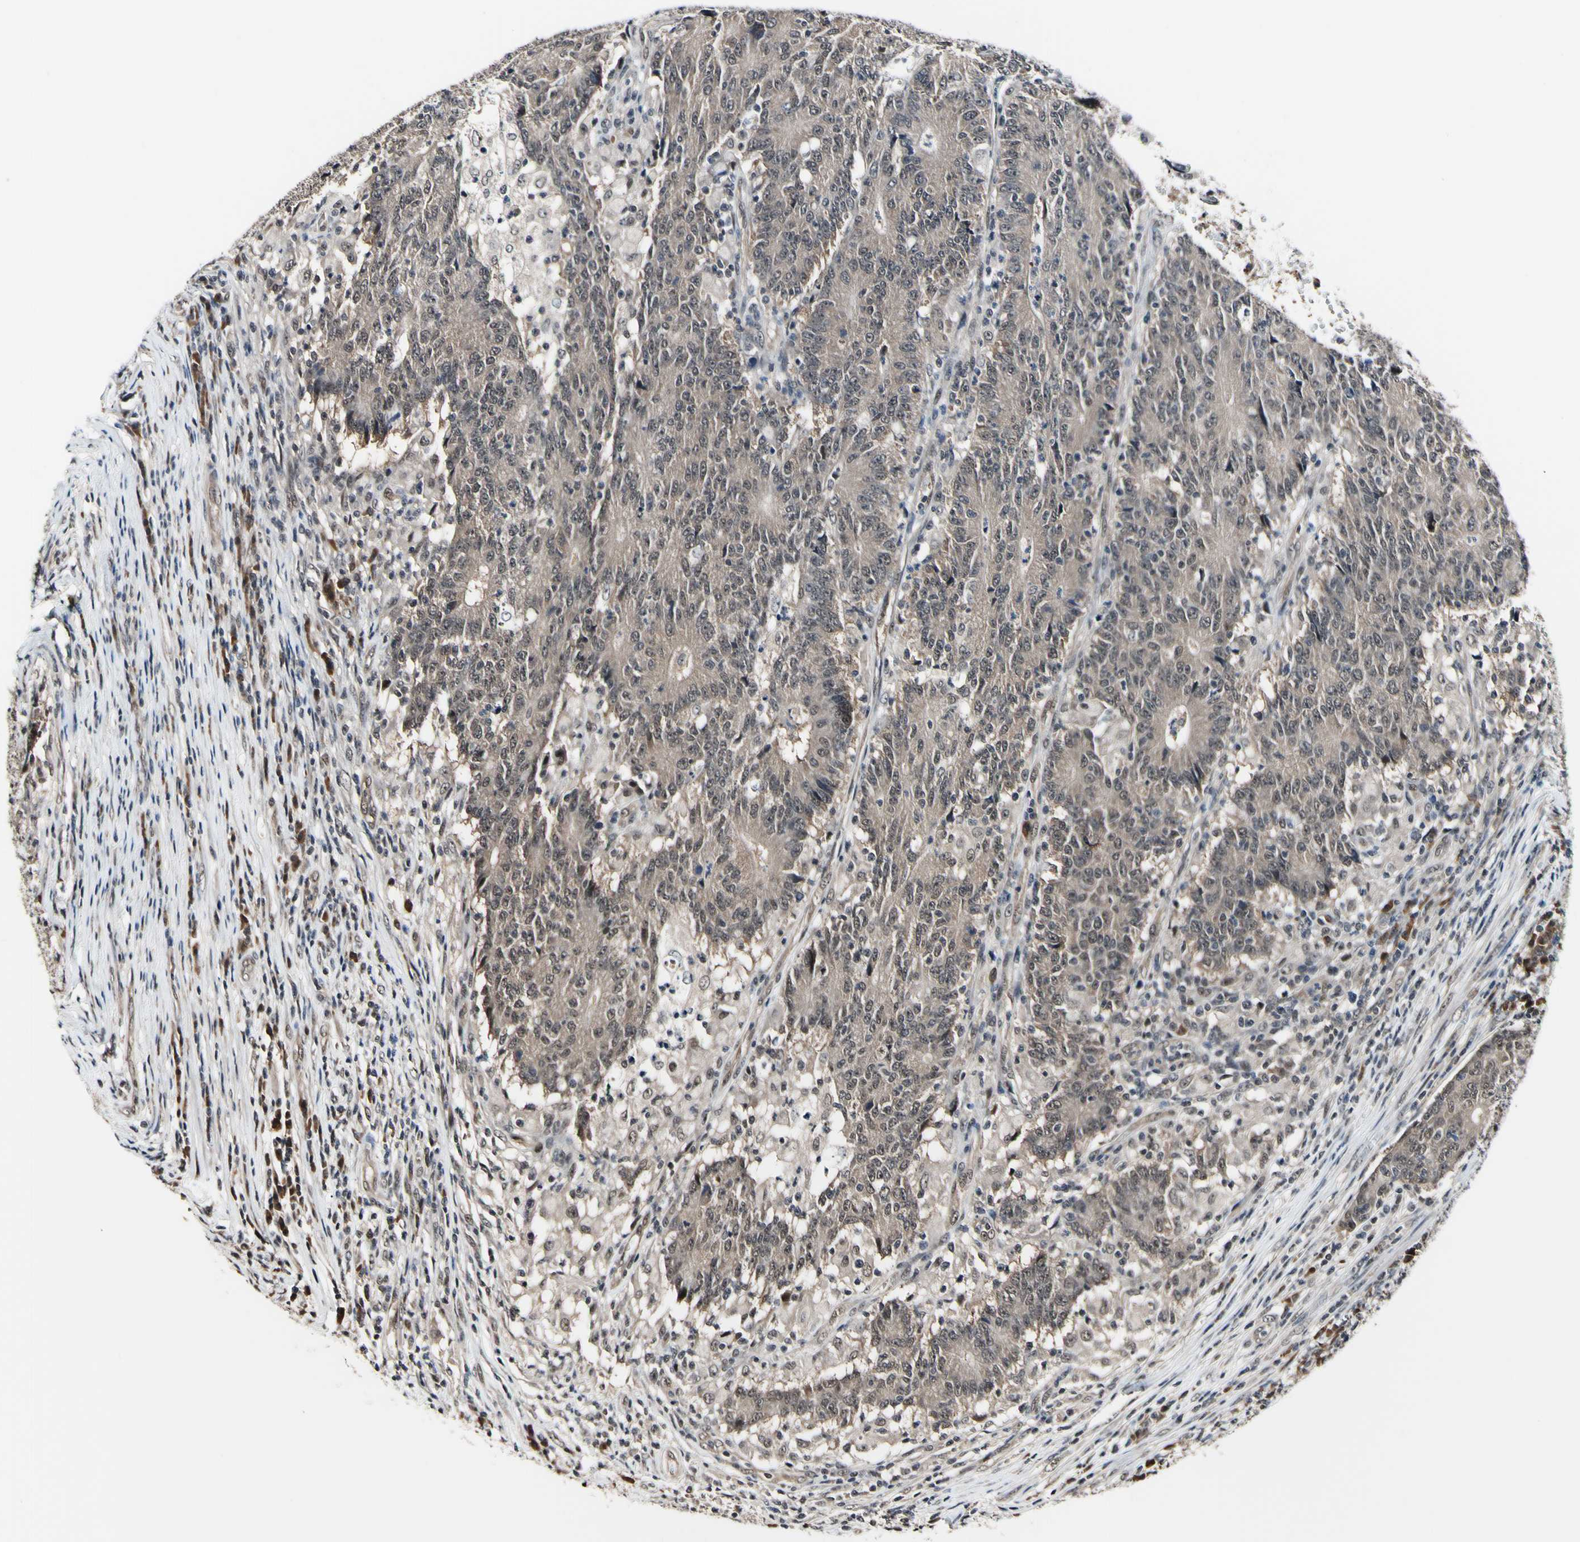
{"staining": {"intensity": "weak", "quantity": ">75%", "location": "cytoplasmic/membranous,nuclear"}, "tissue": "colorectal cancer", "cell_type": "Tumor cells", "image_type": "cancer", "snomed": [{"axis": "morphology", "description": "Normal tissue, NOS"}, {"axis": "morphology", "description": "Adenocarcinoma, NOS"}, {"axis": "topography", "description": "Colon"}], "caption": "An image showing weak cytoplasmic/membranous and nuclear expression in approximately >75% of tumor cells in colorectal cancer (adenocarcinoma), as visualized by brown immunohistochemical staining.", "gene": "PSMD10", "patient": {"sex": "female", "age": 75}}